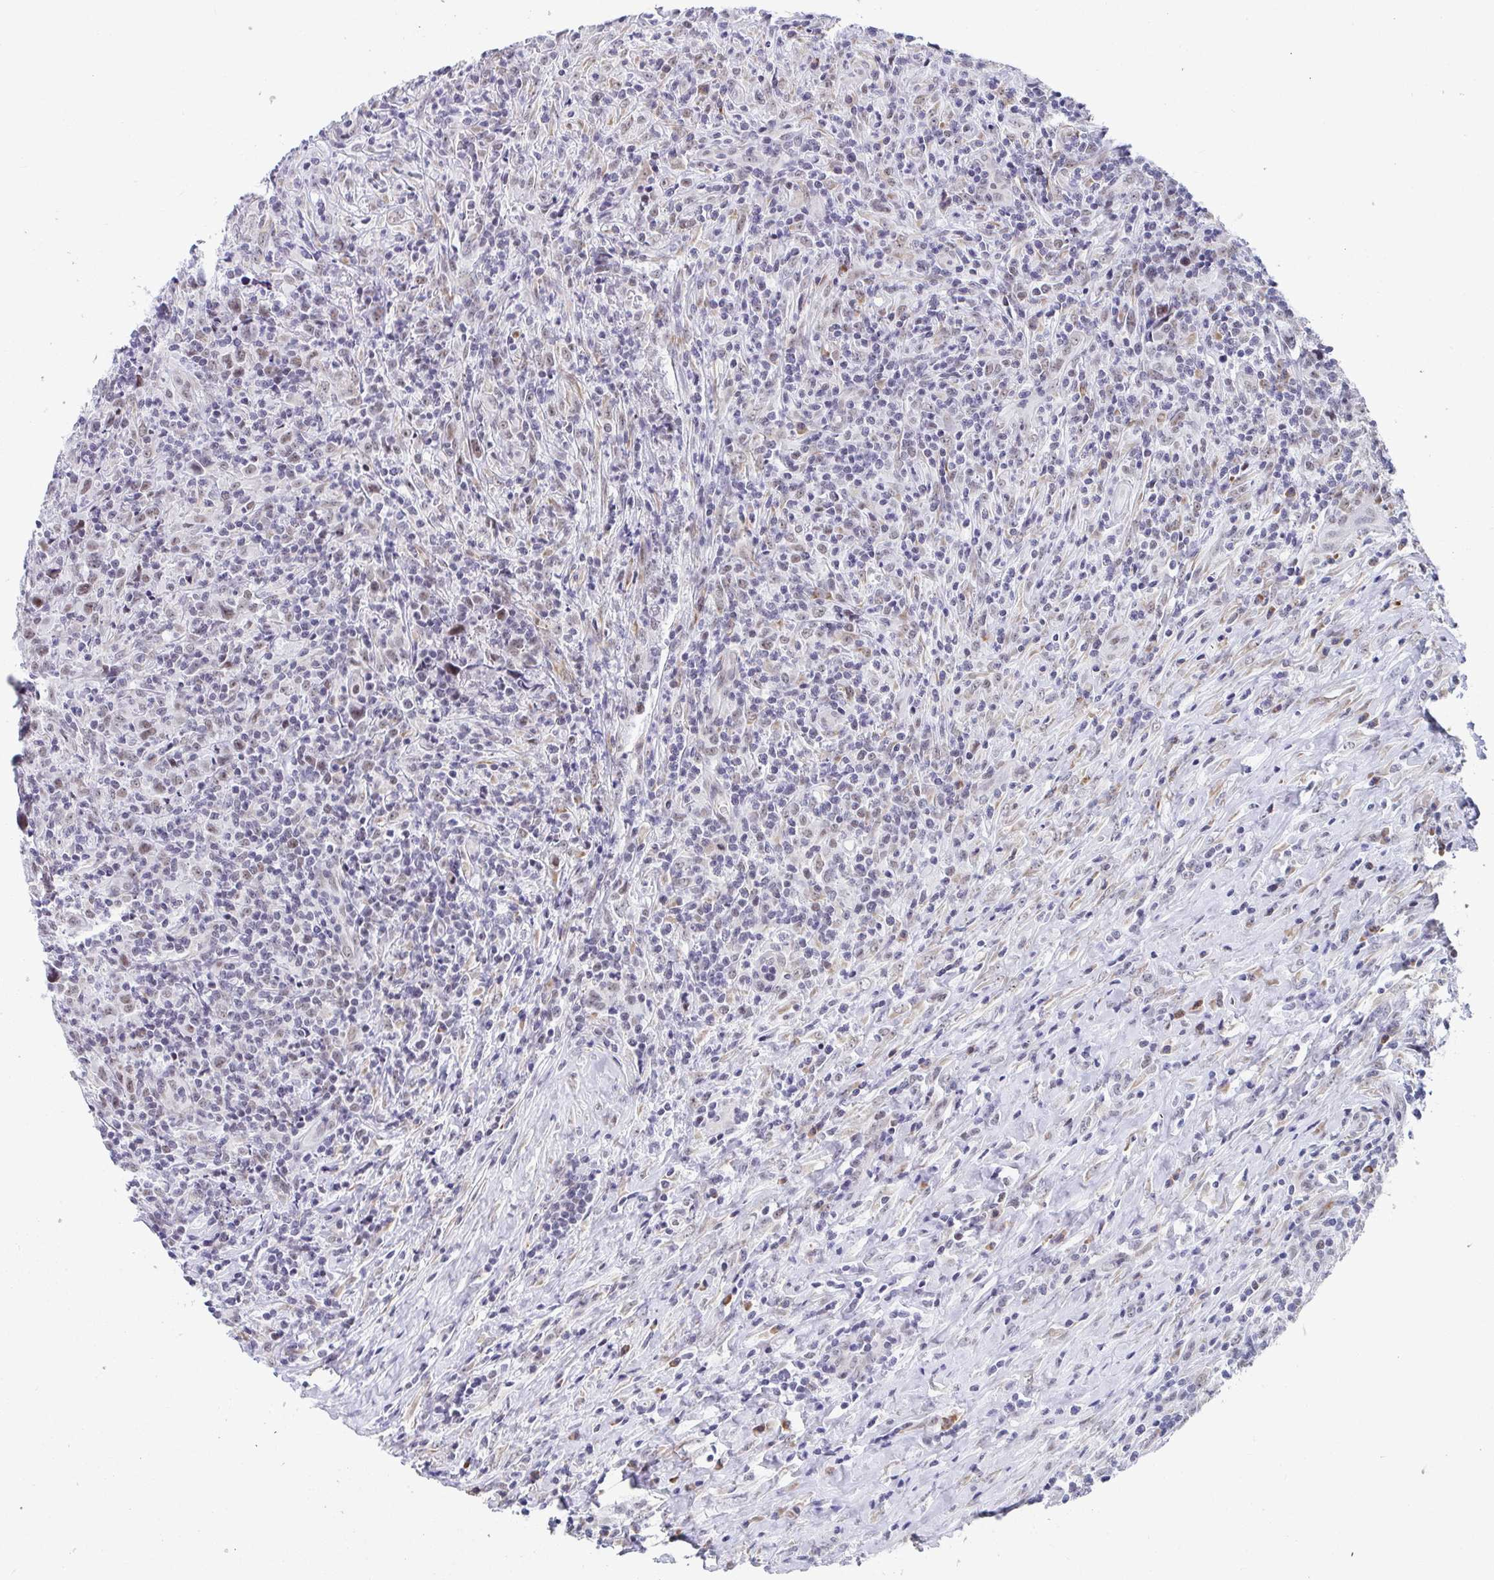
{"staining": {"intensity": "moderate", "quantity": "<25%", "location": "nuclear"}, "tissue": "lymphoma", "cell_type": "Tumor cells", "image_type": "cancer", "snomed": [{"axis": "morphology", "description": "Hodgkin's disease, NOS"}, {"axis": "topography", "description": "Lymph node"}], "caption": "Hodgkin's disease stained with immunohistochemistry (IHC) reveals moderate nuclear expression in about <25% of tumor cells. The staining was performed using DAB (3,3'-diaminobenzidine) to visualize the protein expression in brown, while the nuclei were stained in blue with hematoxylin (Magnification: 20x).", "gene": "WDR72", "patient": {"sex": "female", "age": 18}}